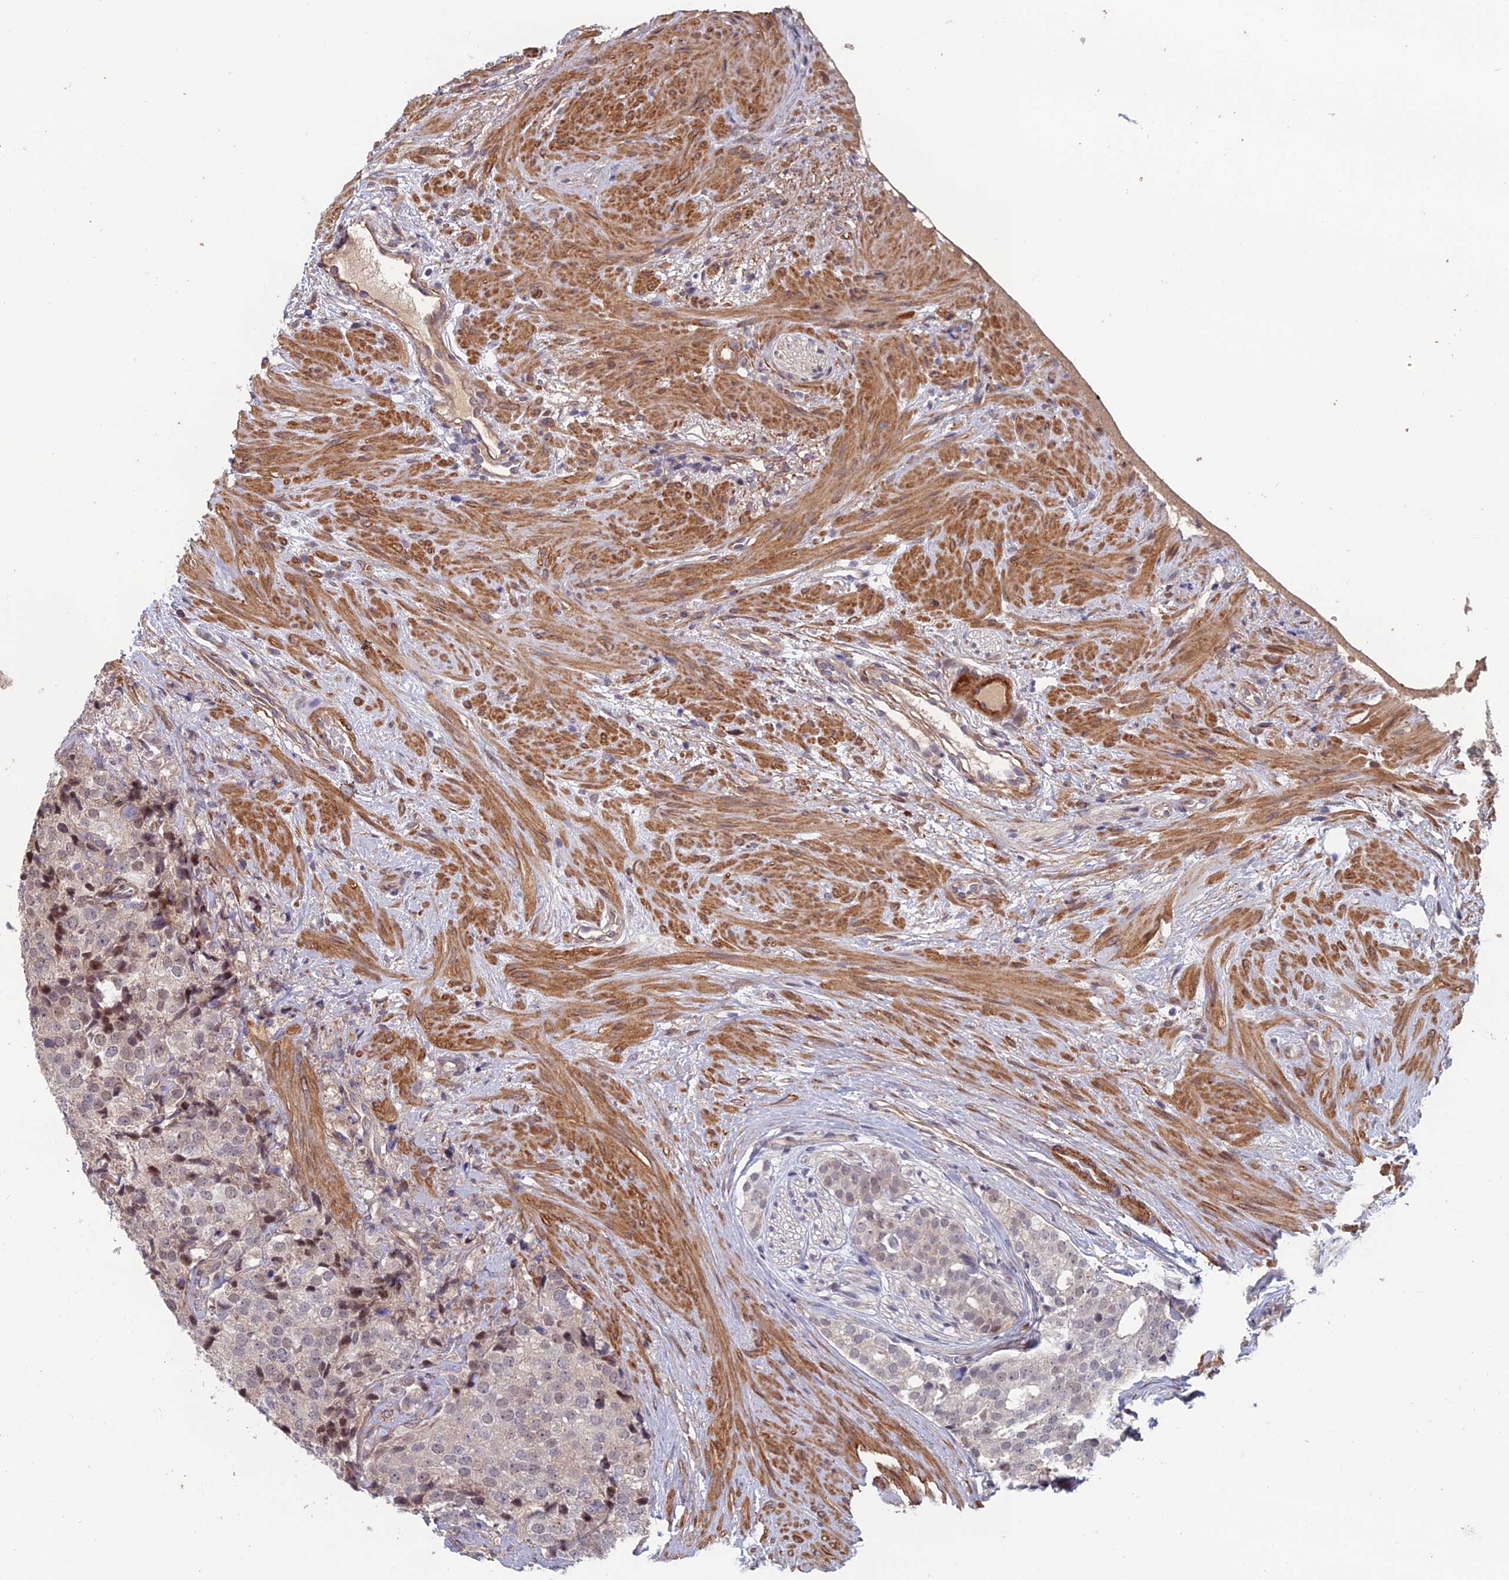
{"staining": {"intensity": "moderate", "quantity": "<25%", "location": "nuclear"}, "tissue": "prostate cancer", "cell_type": "Tumor cells", "image_type": "cancer", "snomed": [{"axis": "morphology", "description": "Adenocarcinoma, High grade"}, {"axis": "topography", "description": "Prostate"}], "caption": "Tumor cells reveal moderate nuclear expression in about <25% of cells in prostate cancer.", "gene": "CCDC183", "patient": {"sex": "male", "age": 49}}